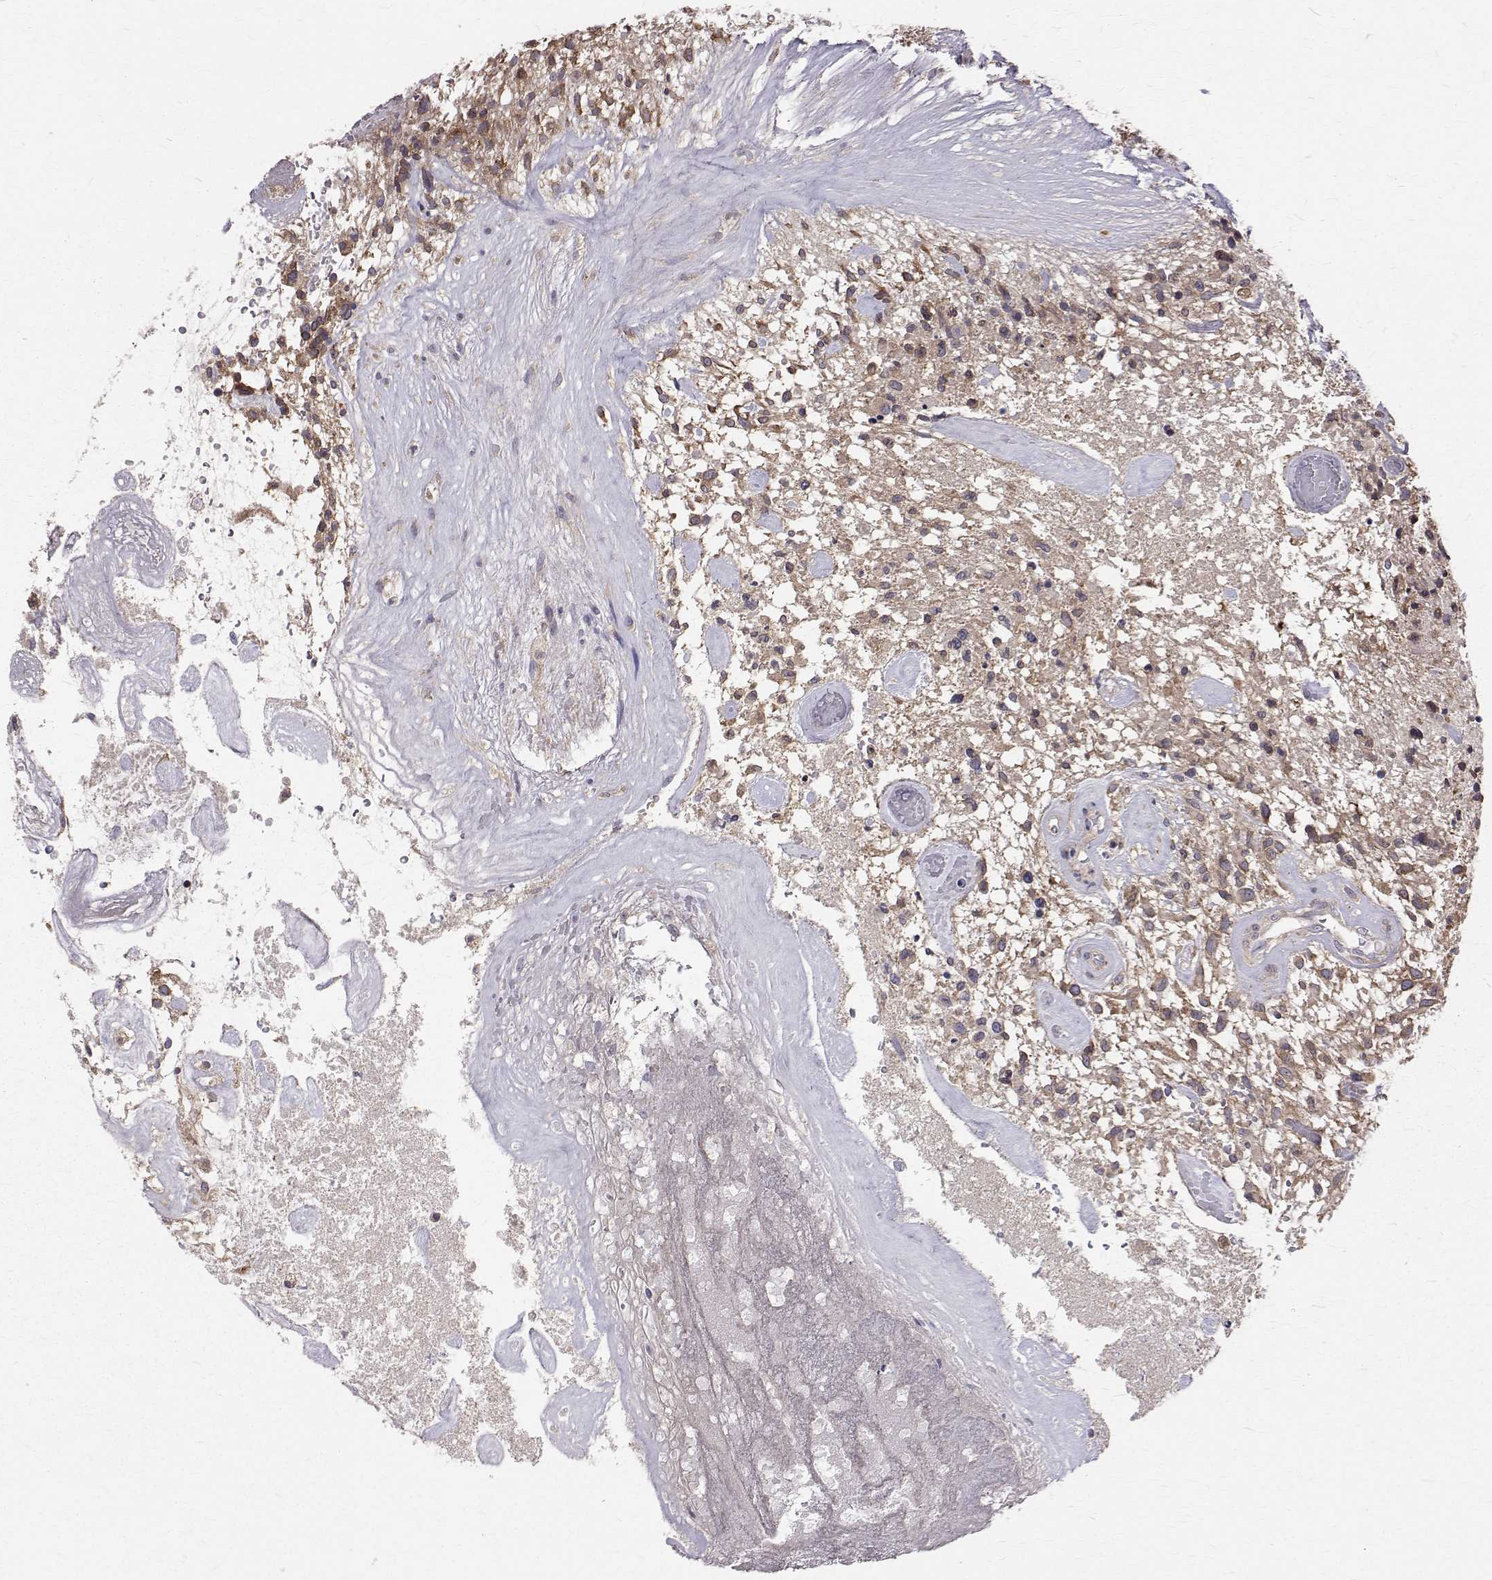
{"staining": {"intensity": "moderate", "quantity": "25%-75%", "location": "cytoplasmic/membranous"}, "tissue": "glioma", "cell_type": "Tumor cells", "image_type": "cancer", "snomed": [{"axis": "morphology", "description": "Glioma, malignant, High grade"}, {"axis": "topography", "description": "Brain"}], "caption": "The image shows immunohistochemical staining of high-grade glioma (malignant). There is moderate cytoplasmic/membranous positivity is present in about 25%-75% of tumor cells.", "gene": "FARSB", "patient": {"sex": "male", "age": 75}}